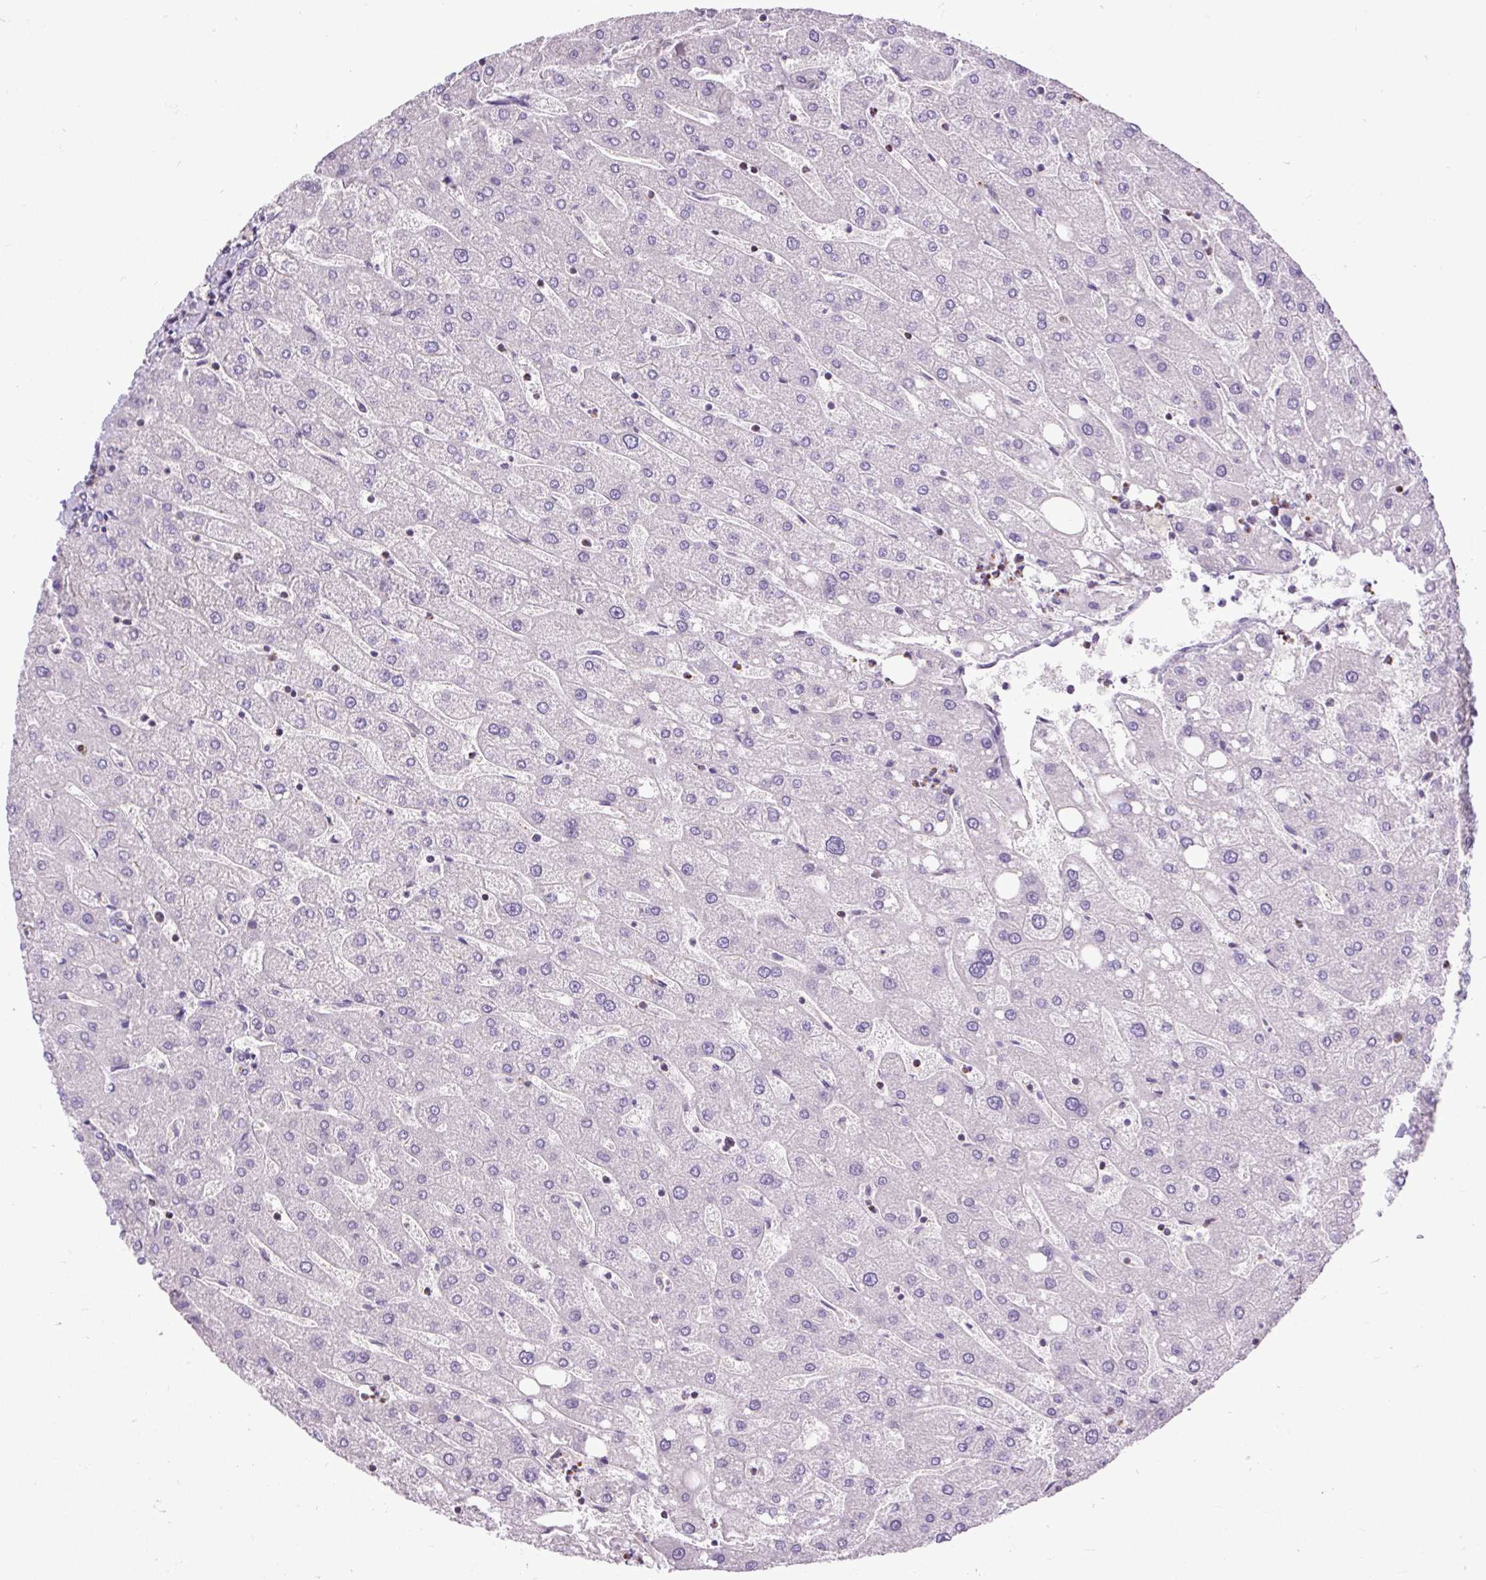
{"staining": {"intensity": "negative", "quantity": "none", "location": "none"}, "tissue": "liver", "cell_type": "Cholangiocytes", "image_type": "normal", "snomed": [{"axis": "morphology", "description": "Normal tissue, NOS"}, {"axis": "topography", "description": "Liver"}], "caption": "Immunohistochemistry micrograph of unremarkable human liver stained for a protein (brown), which reveals no expression in cholangiocytes.", "gene": "ZNF197", "patient": {"sex": "male", "age": 67}}